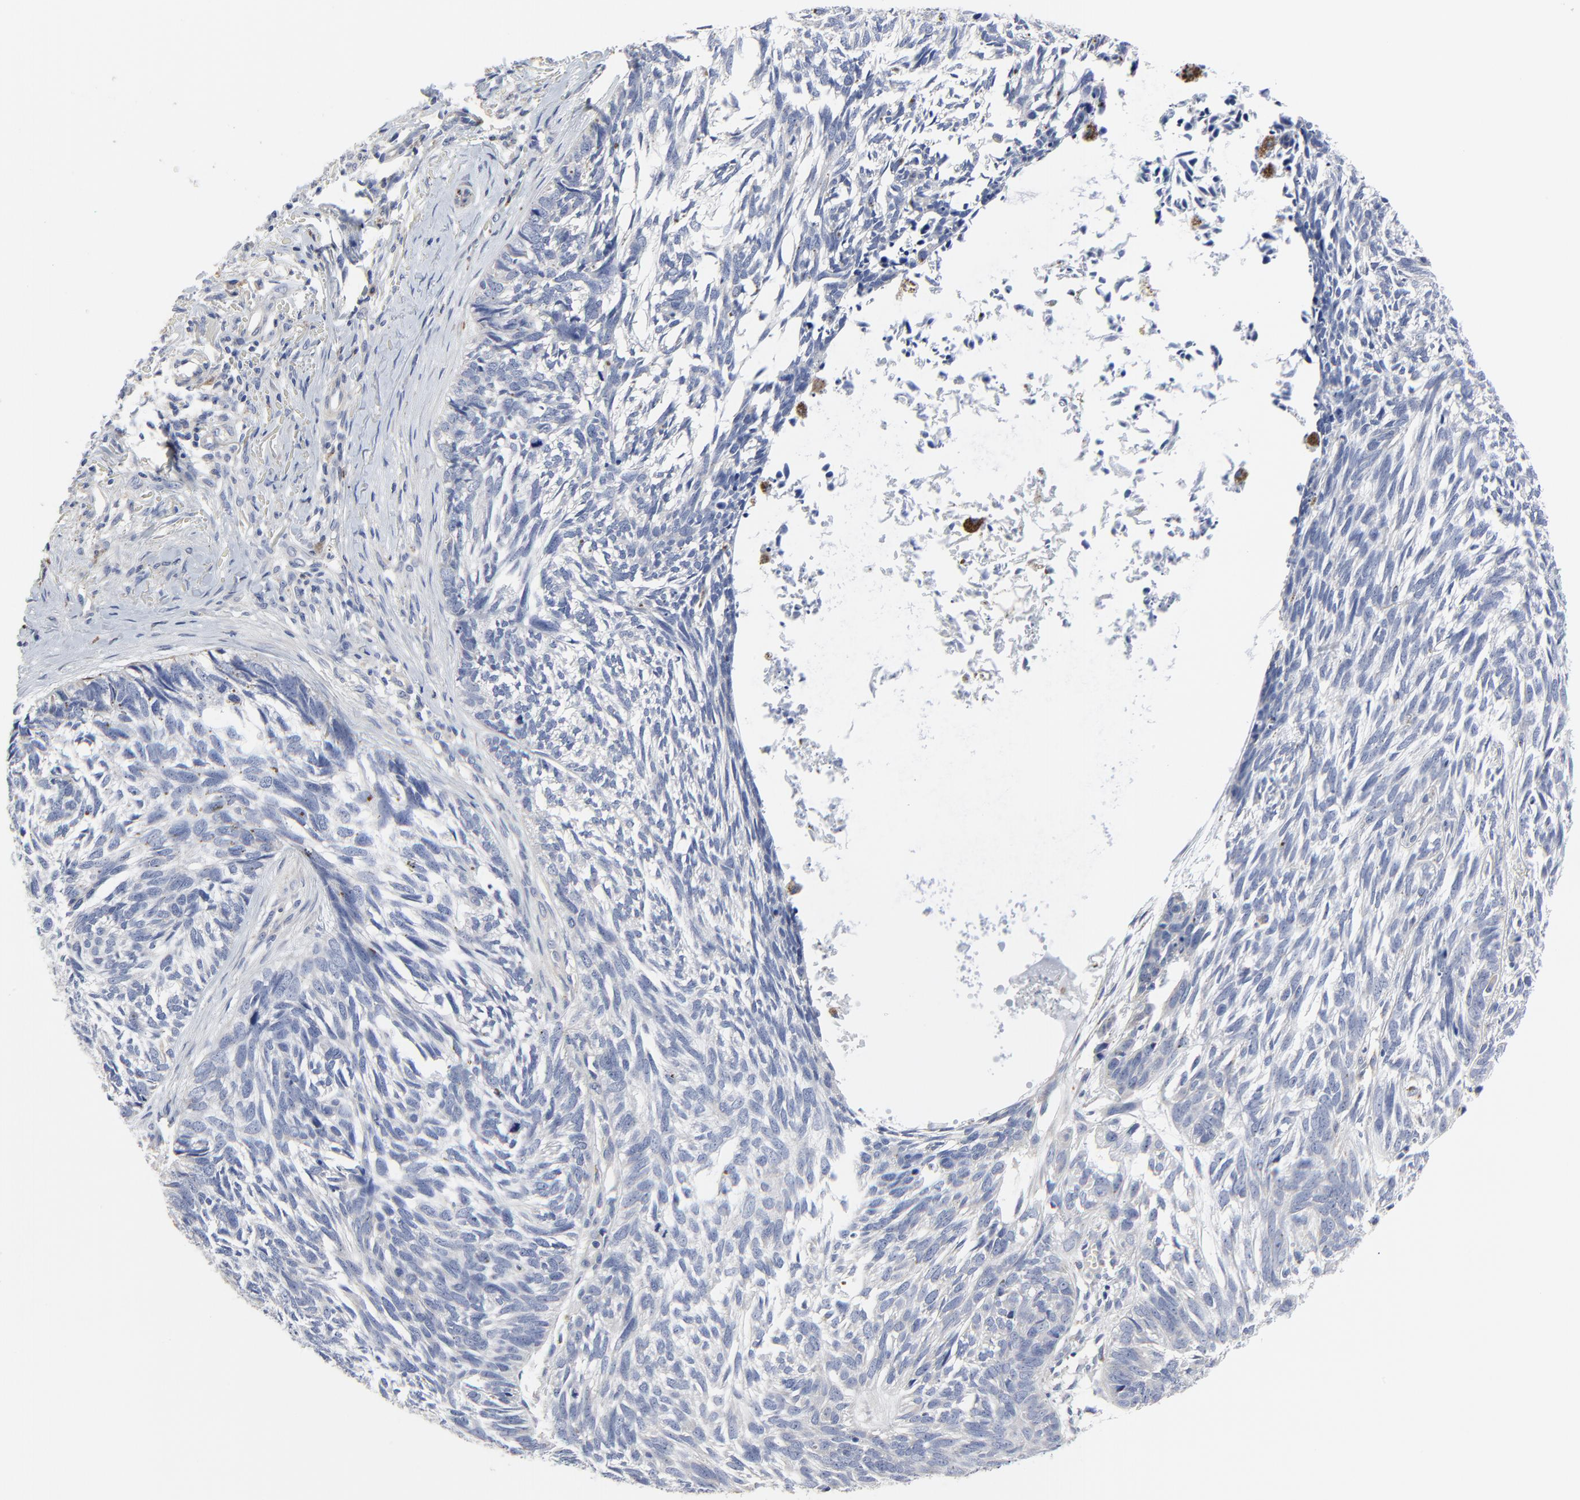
{"staining": {"intensity": "negative", "quantity": "none", "location": "none"}, "tissue": "skin cancer", "cell_type": "Tumor cells", "image_type": "cancer", "snomed": [{"axis": "morphology", "description": "Basal cell carcinoma"}, {"axis": "topography", "description": "Skin"}], "caption": "Photomicrograph shows no protein expression in tumor cells of skin basal cell carcinoma tissue.", "gene": "DHRSX", "patient": {"sex": "male", "age": 63}}